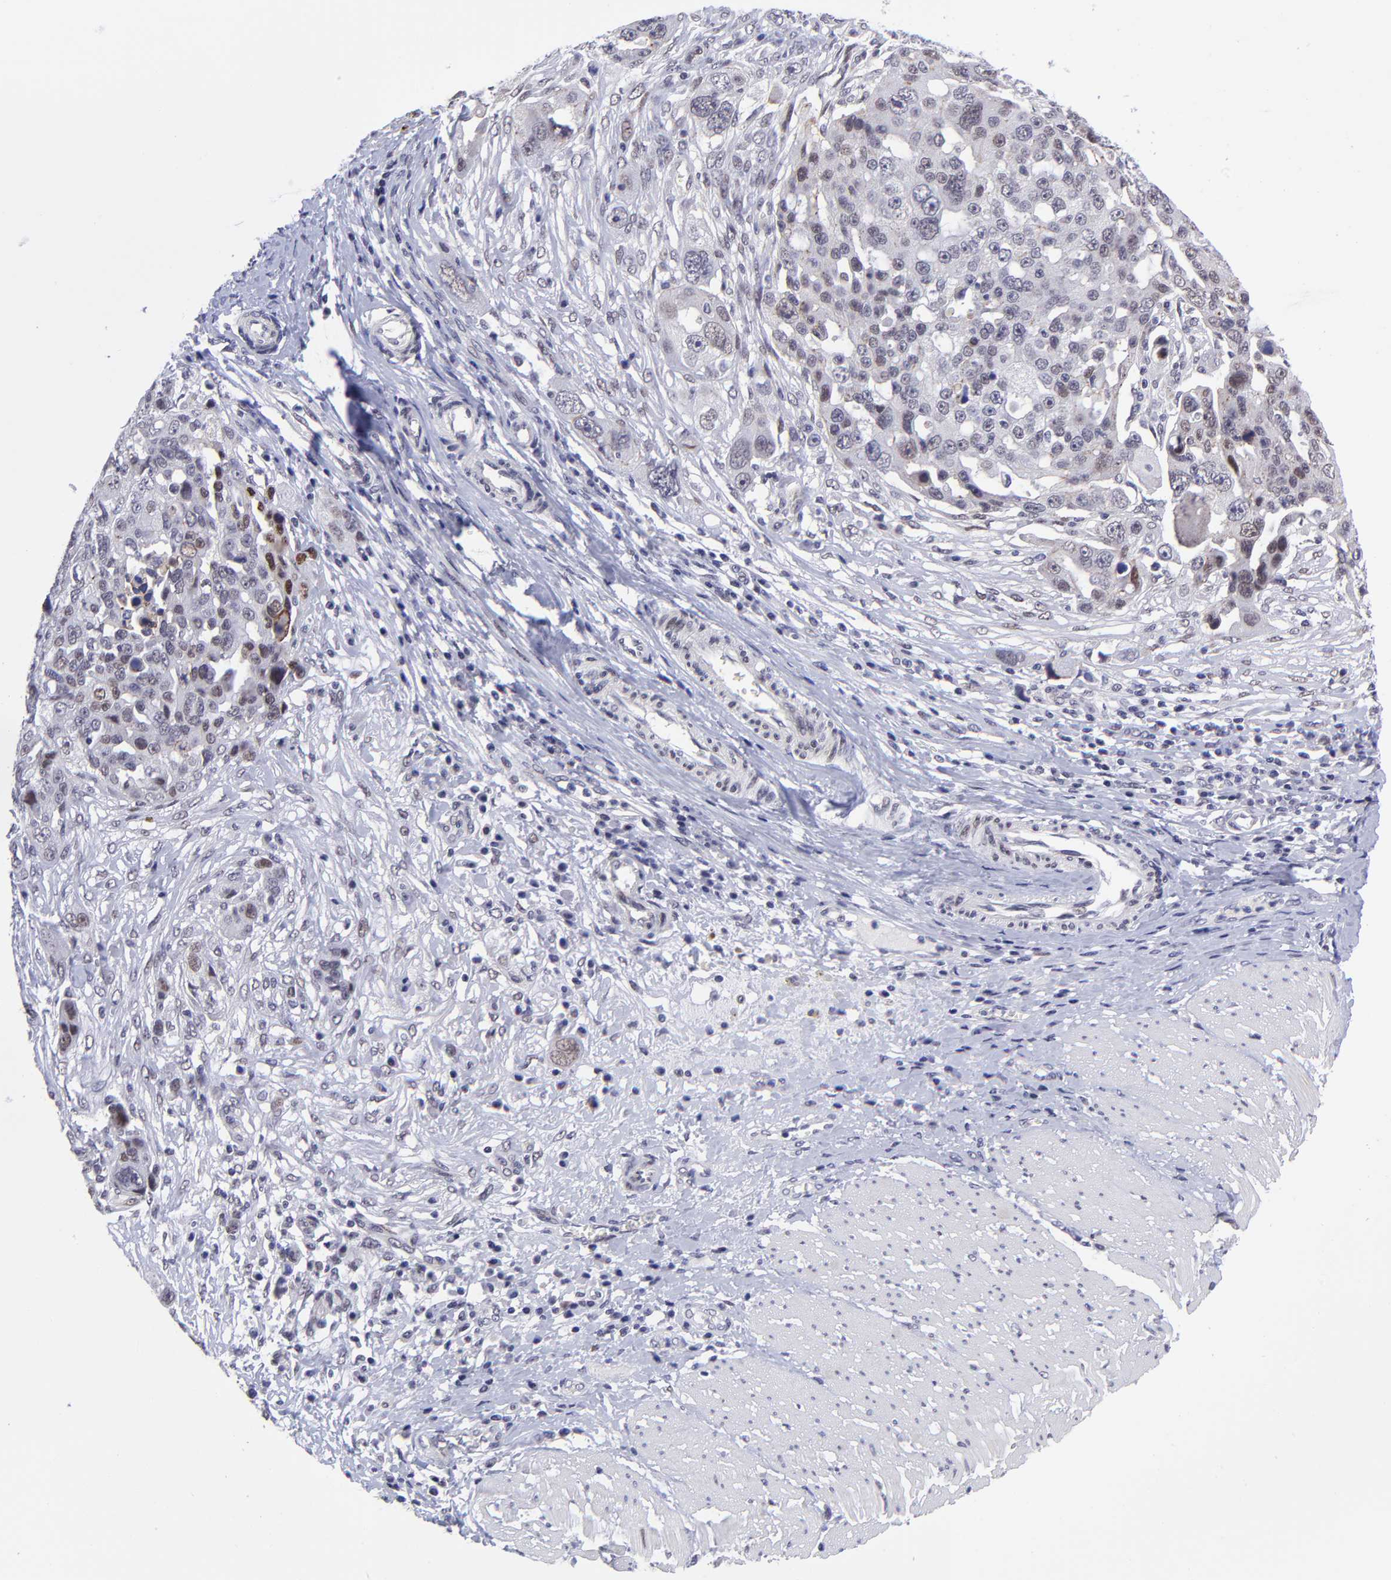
{"staining": {"intensity": "weak", "quantity": "<25%", "location": "nuclear"}, "tissue": "ovarian cancer", "cell_type": "Tumor cells", "image_type": "cancer", "snomed": [{"axis": "morphology", "description": "Carcinoma, endometroid"}, {"axis": "topography", "description": "Ovary"}], "caption": "IHC image of endometroid carcinoma (ovarian) stained for a protein (brown), which reveals no expression in tumor cells.", "gene": "SOX6", "patient": {"sex": "female", "age": 75}}